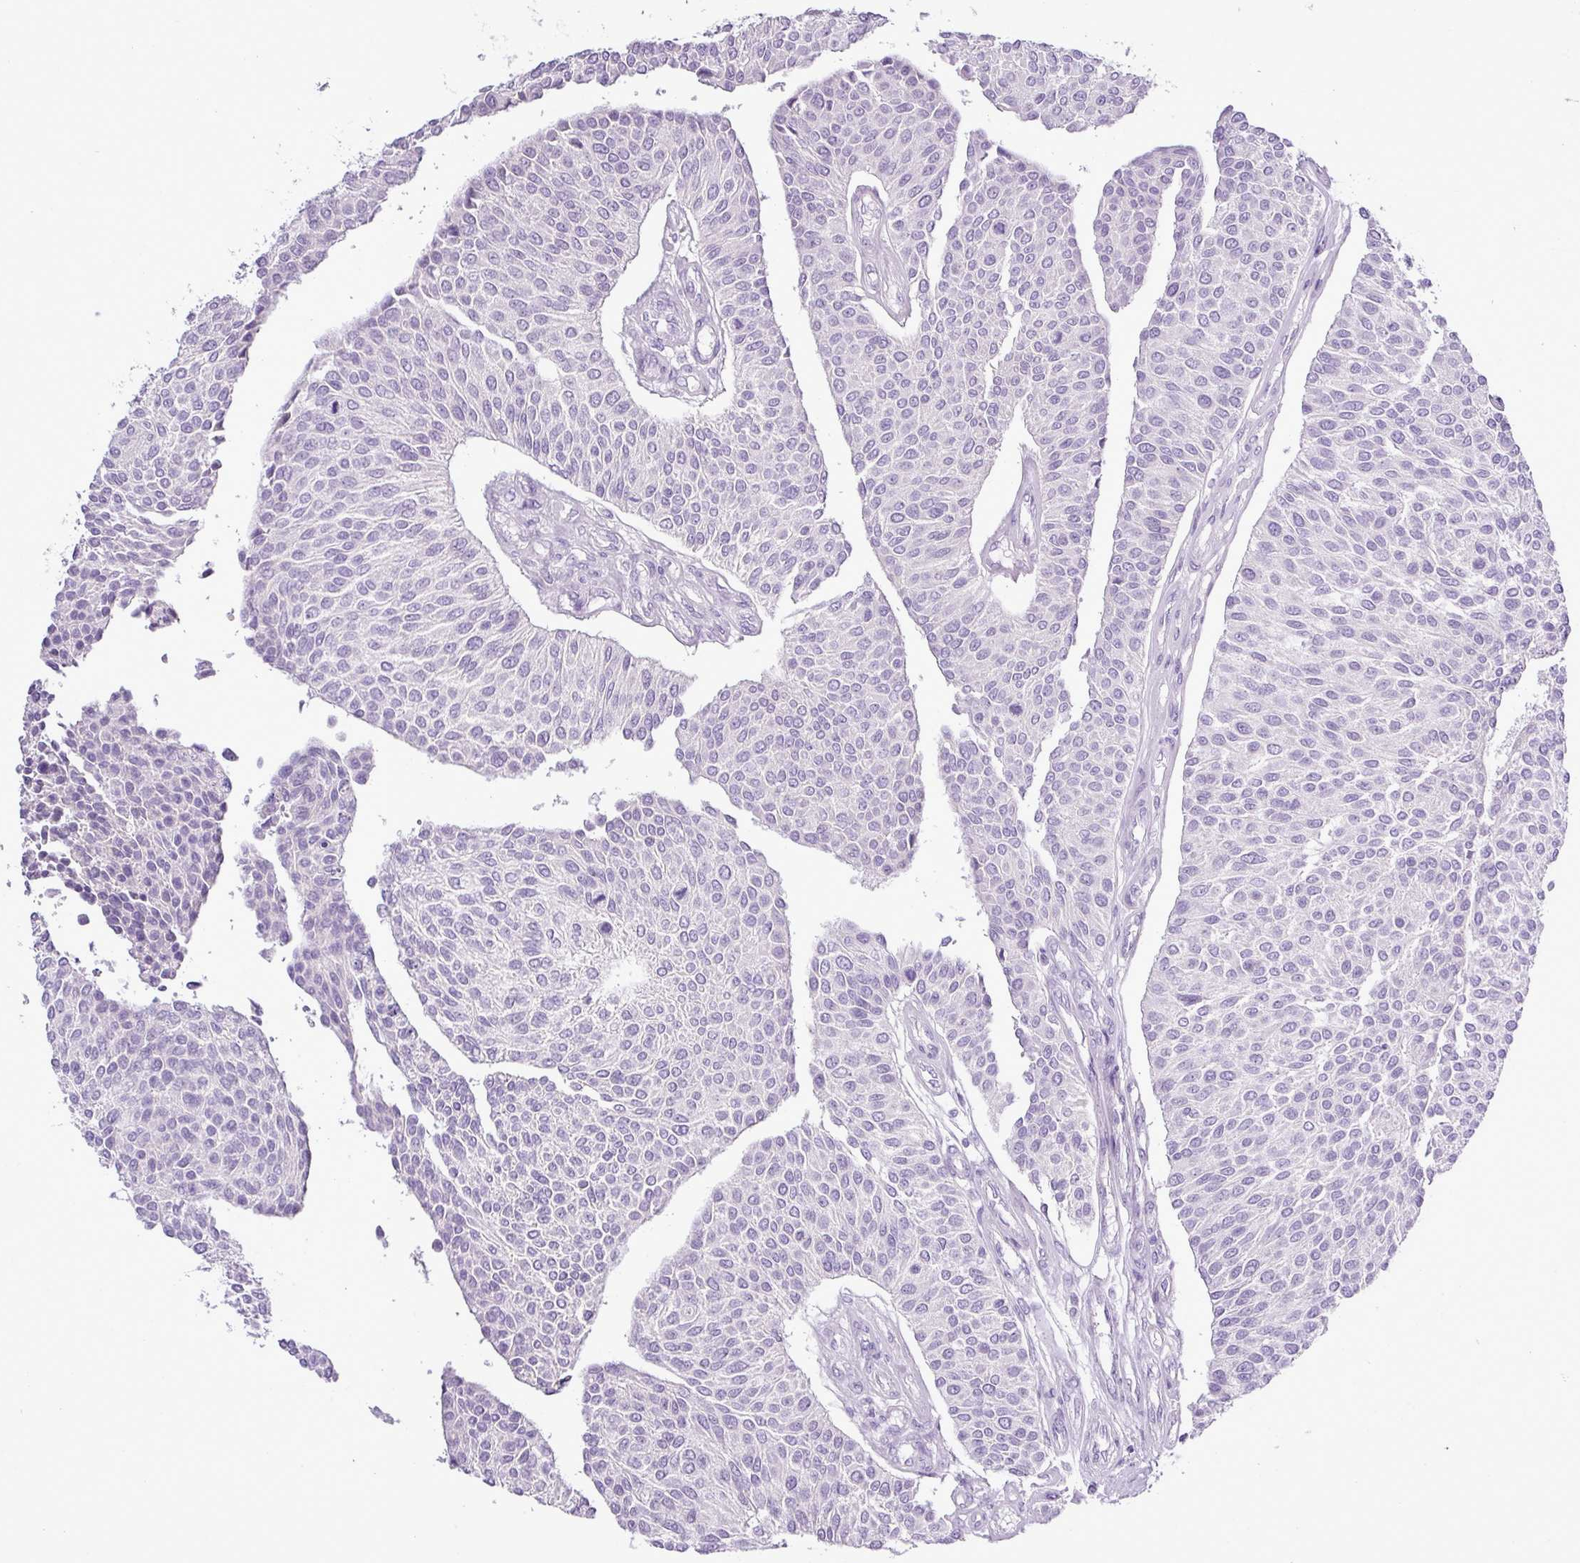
{"staining": {"intensity": "negative", "quantity": "none", "location": "none"}, "tissue": "urothelial cancer", "cell_type": "Tumor cells", "image_type": "cancer", "snomed": [{"axis": "morphology", "description": "Urothelial carcinoma, NOS"}, {"axis": "topography", "description": "Urinary bladder"}], "caption": "IHC histopathology image of human urothelial cancer stained for a protein (brown), which shows no staining in tumor cells.", "gene": "ALDH3A1", "patient": {"sex": "male", "age": 55}}